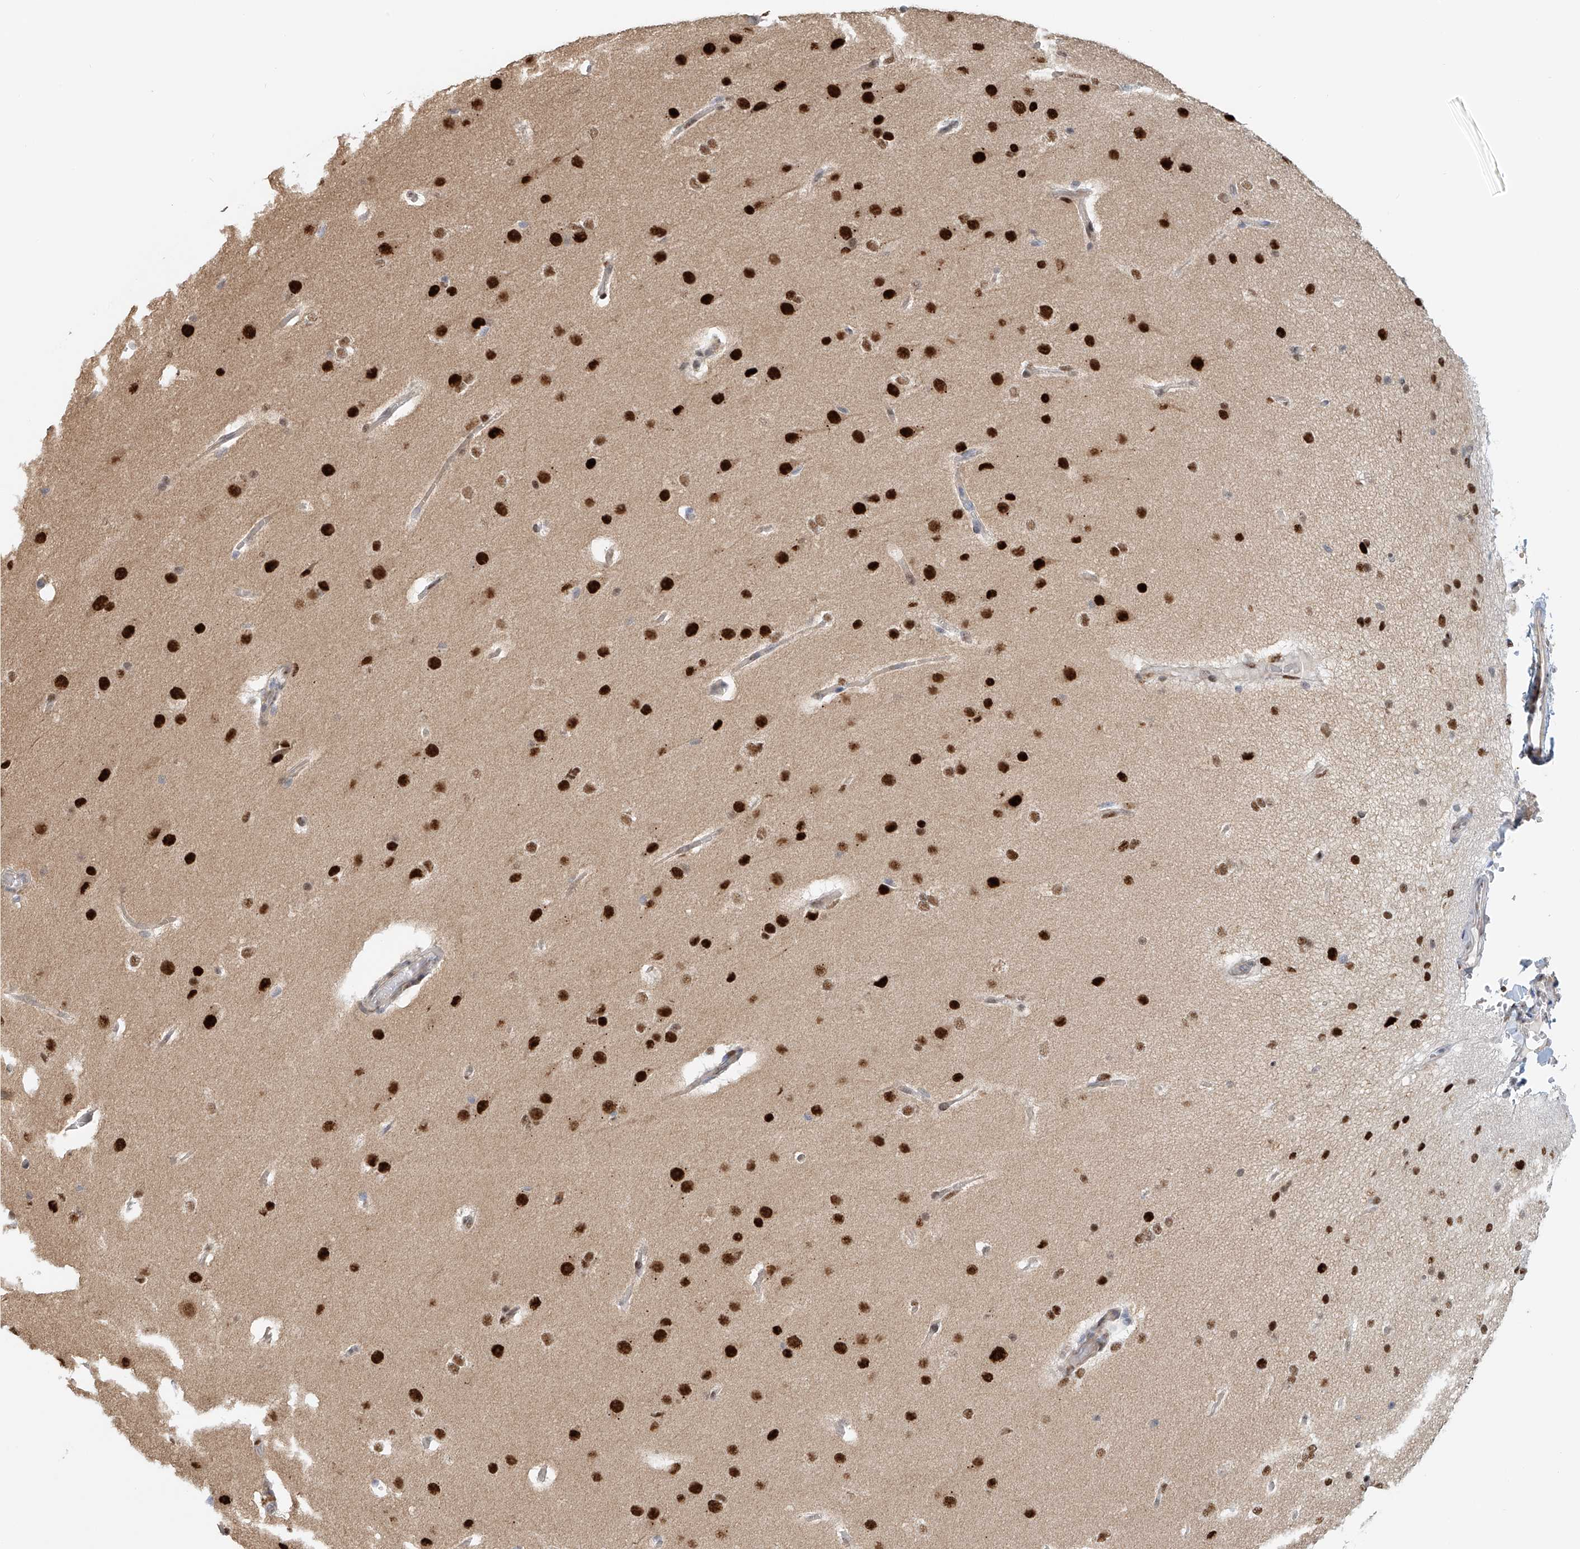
{"staining": {"intensity": "strong", "quantity": ">75%", "location": "nuclear"}, "tissue": "glioma", "cell_type": "Tumor cells", "image_type": "cancer", "snomed": [{"axis": "morphology", "description": "Glioma, malignant, Low grade"}, {"axis": "topography", "description": "Brain"}], "caption": "The immunohistochemical stain shows strong nuclear expression in tumor cells of malignant glioma (low-grade) tissue.", "gene": "ZNF514", "patient": {"sex": "female", "age": 37}}